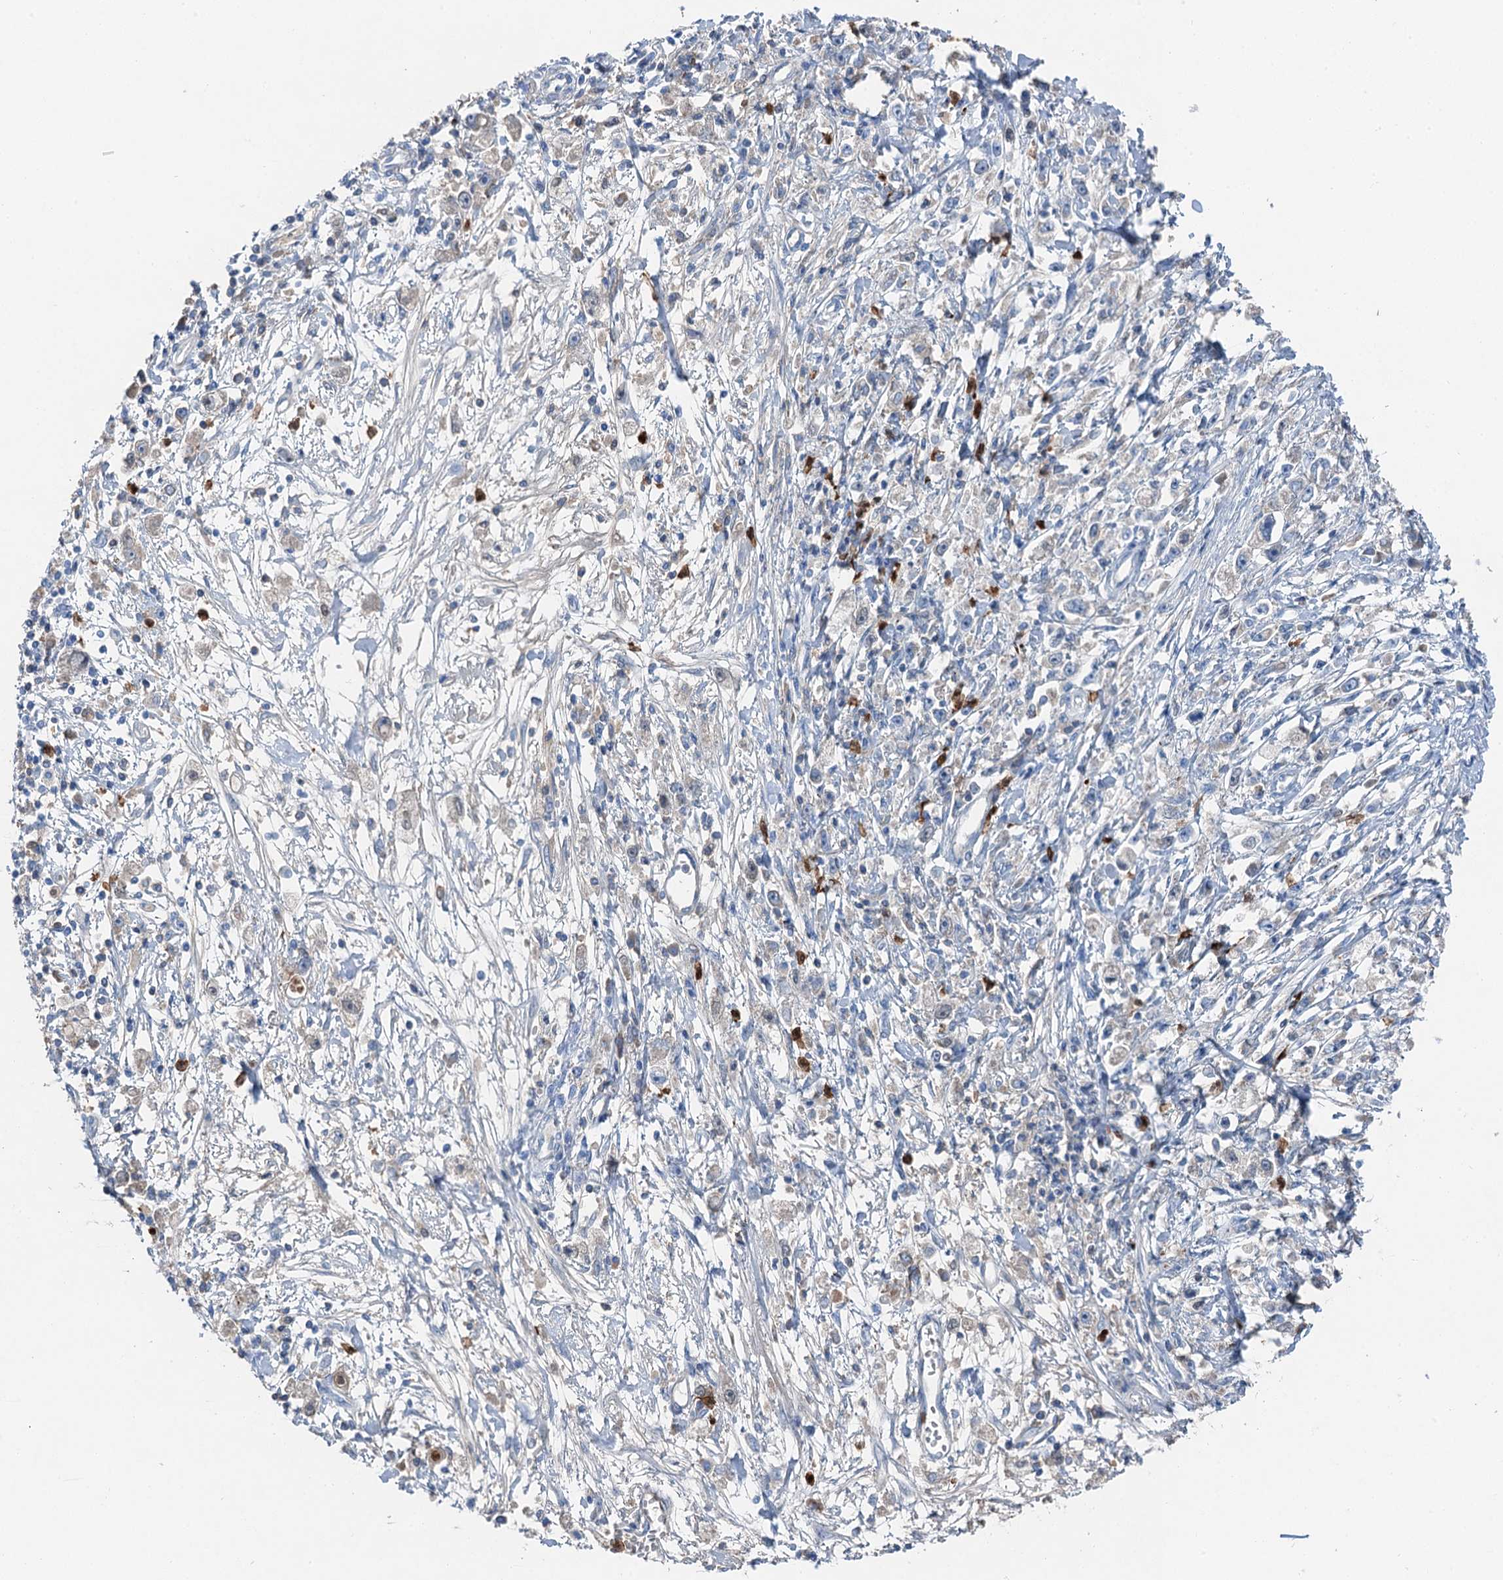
{"staining": {"intensity": "negative", "quantity": "none", "location": "none"}, "tissue": "stomach cancer", "cell_type": "Tumor cells", "image_type": "cancer", "snomed": [{"axis": "morphology", "description": "Adenocarcinoma, NOS"}, {"axis": "topography", "description": "Stomach"}], "caption": "DAB (3,3'-diaminobenzidine) immunohistochemical staining of human stomach adenocarcinoma demonstrates no significant positivity in tumor cells.", "gene": "OTOA", "patient": {"sex": "female", "age": 59}}